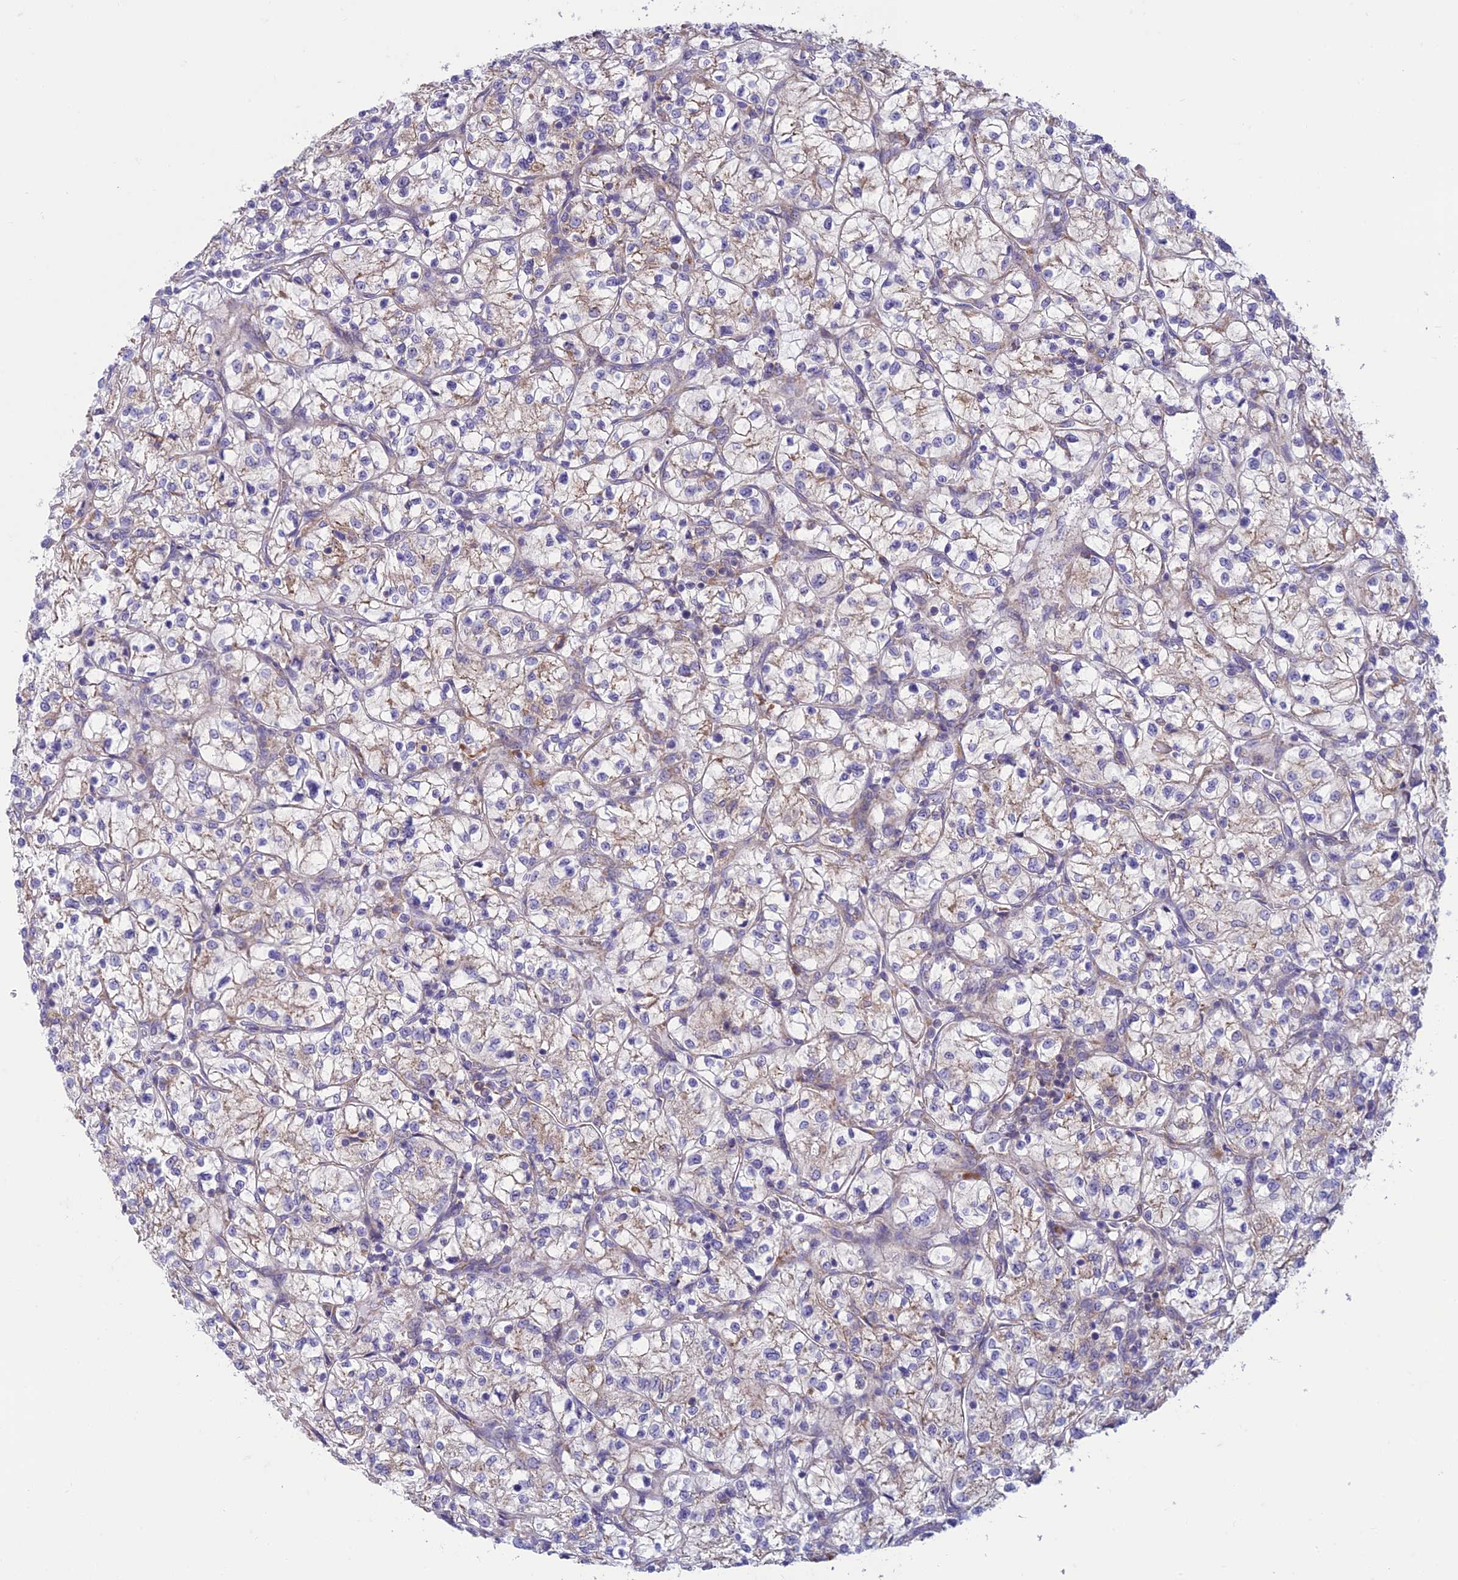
{"staining": {"intensity": "weak", "quantity": "<25%", "location": "cytoplasmic/membranous"}, "tissue": "renal cancer", "cell_type": "Tumor cells", "image_type": "cancer", "snomed": [{"axis": "morphology", "description": "Adenocarcinoma, NOS"}, {"axis": "topography", "description": "Kidney"}], "caption": "Tumor cells are negative for protein expression in human adenocarcinoma (renal). The staining was performed using DAB (3,3'-diaminobenzidine) to visualize the protein expression in brown, while the nuclei were stained in blue with hematoxylin (Magnification: 20x).", "gene": "RPL17-C18orf32", "patient": {"sex": "female", "age": 64}}